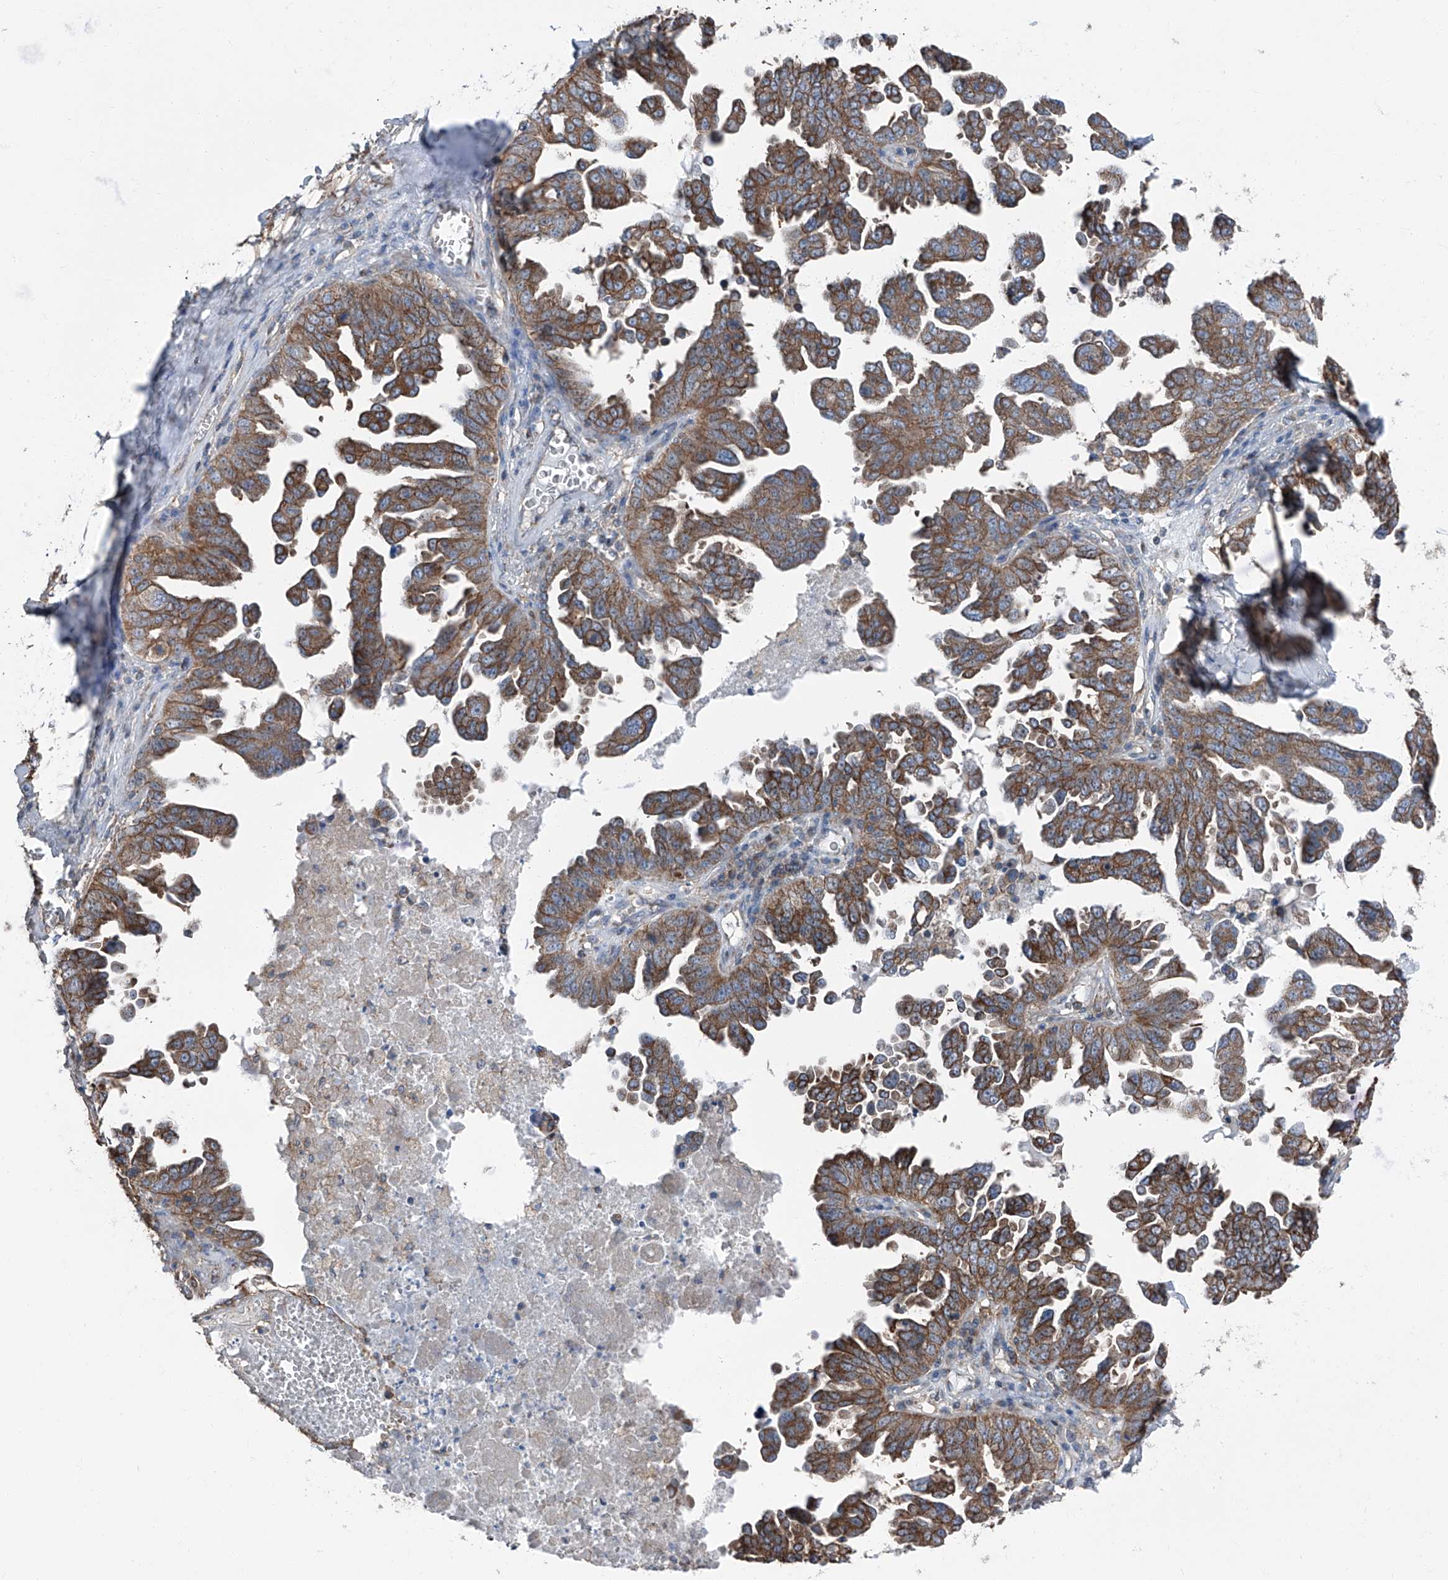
{"staining": {"intensity": "moderate", "quantity": ">75%", "location": "cytoplasmic/membranous"}, "tissue": "ovarian cancer", "cell_type": "Tumor cells", "image_type": "cancer", "snomed": [{"axis": "morphology", "description": "Carcinoma, endometroid"}, {"axis": "topography", "description": "Ovary"}], "caption": "Immunohistochemical staining of ovarian cancer shows moderate cytoplasmic/membranous protein staining in about >75% of tumor cells.", "gene": "GPR142", "patient": {"sex": "female", "age": 62}}